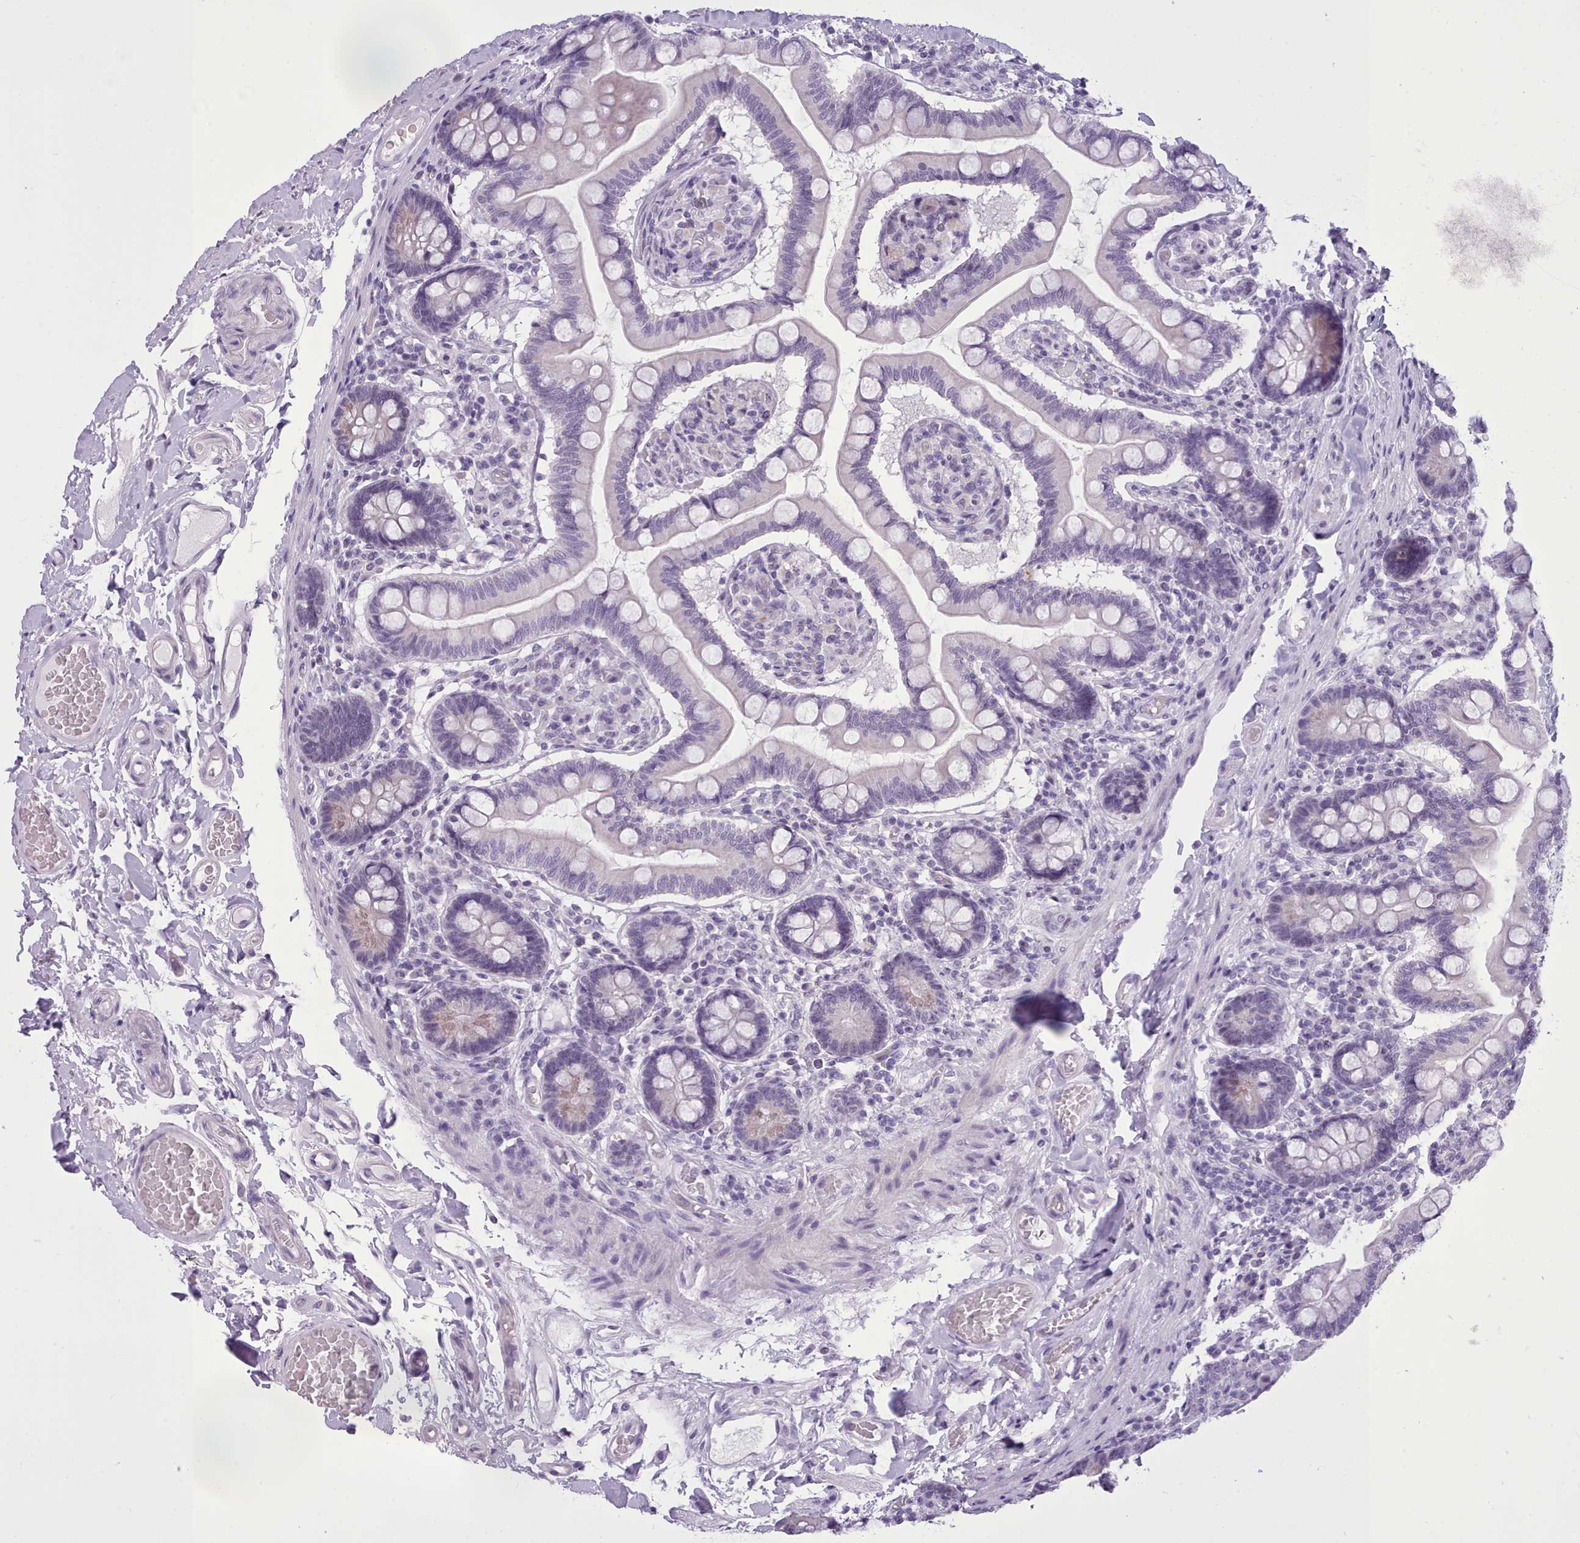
{"staining": {"intensity": "negative", "quantity": "none", "location": "none"}, "tissue": "small intestine", "cell_type": "Glandular cells", "image_type": "normal", "snomed": [{"axis": "morphology", "description": "Normal tissue, NOS"}, {"axis": "topography", "description": "Small intestine"}], "caption": "This is a histopathology image of immunohistochemistry (IHC) staining of normal small intestine, which shows no expression in glandular cells.", "gene": "FBXO48", "patient": {"sex": "female", "age": 64}}